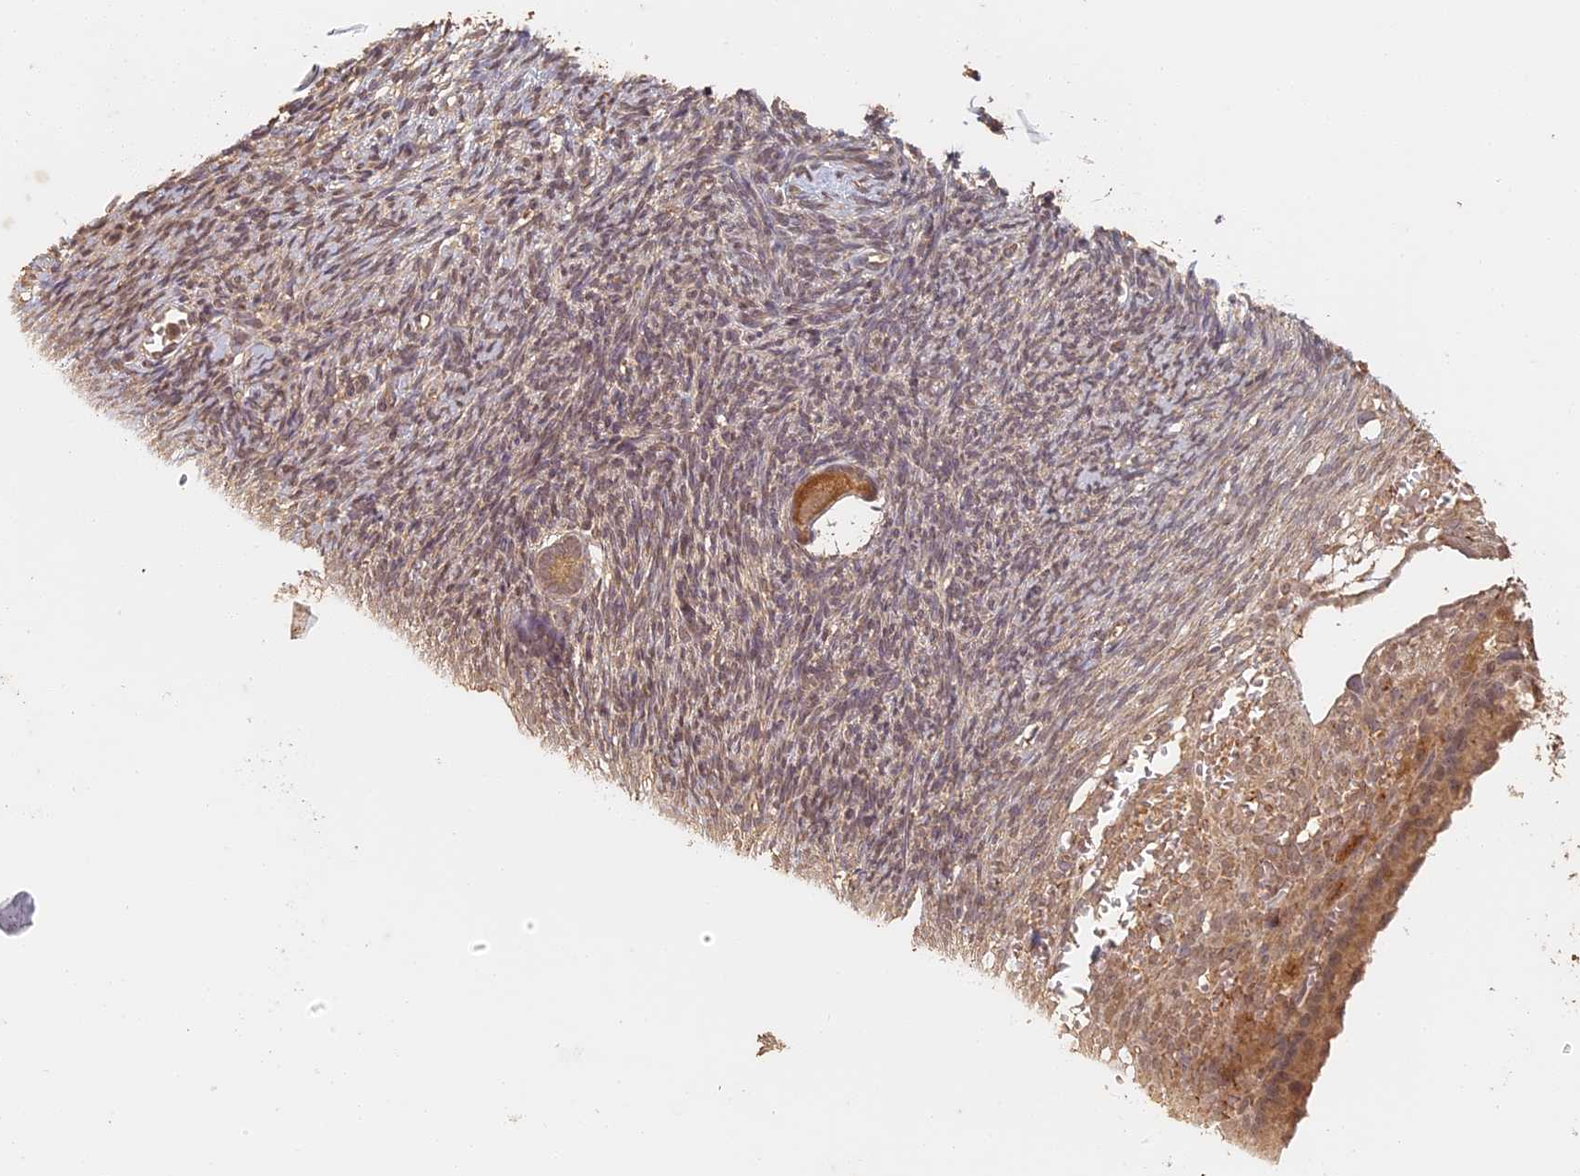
{"staining": {"intensity": "moderate", "quantity": ">75%", "location": "cytoplasmic/membranous"}, "tissue": "ovary", "cell_type": "Follicle cells", "image_type": "normal", "snomed": [{"axis": "morphology", "description": "Normal tissue, NOS"}, {"axis": "topography", "description": "Ovary"}], "caption": "Brown immunohistochemical staining in normal ovary exhibits moderate cytoplasmic/membranous positivity in approximately >75% of follicle cells.", "gene": "STX16", "patient": {"sex": "female", "age": 39}}